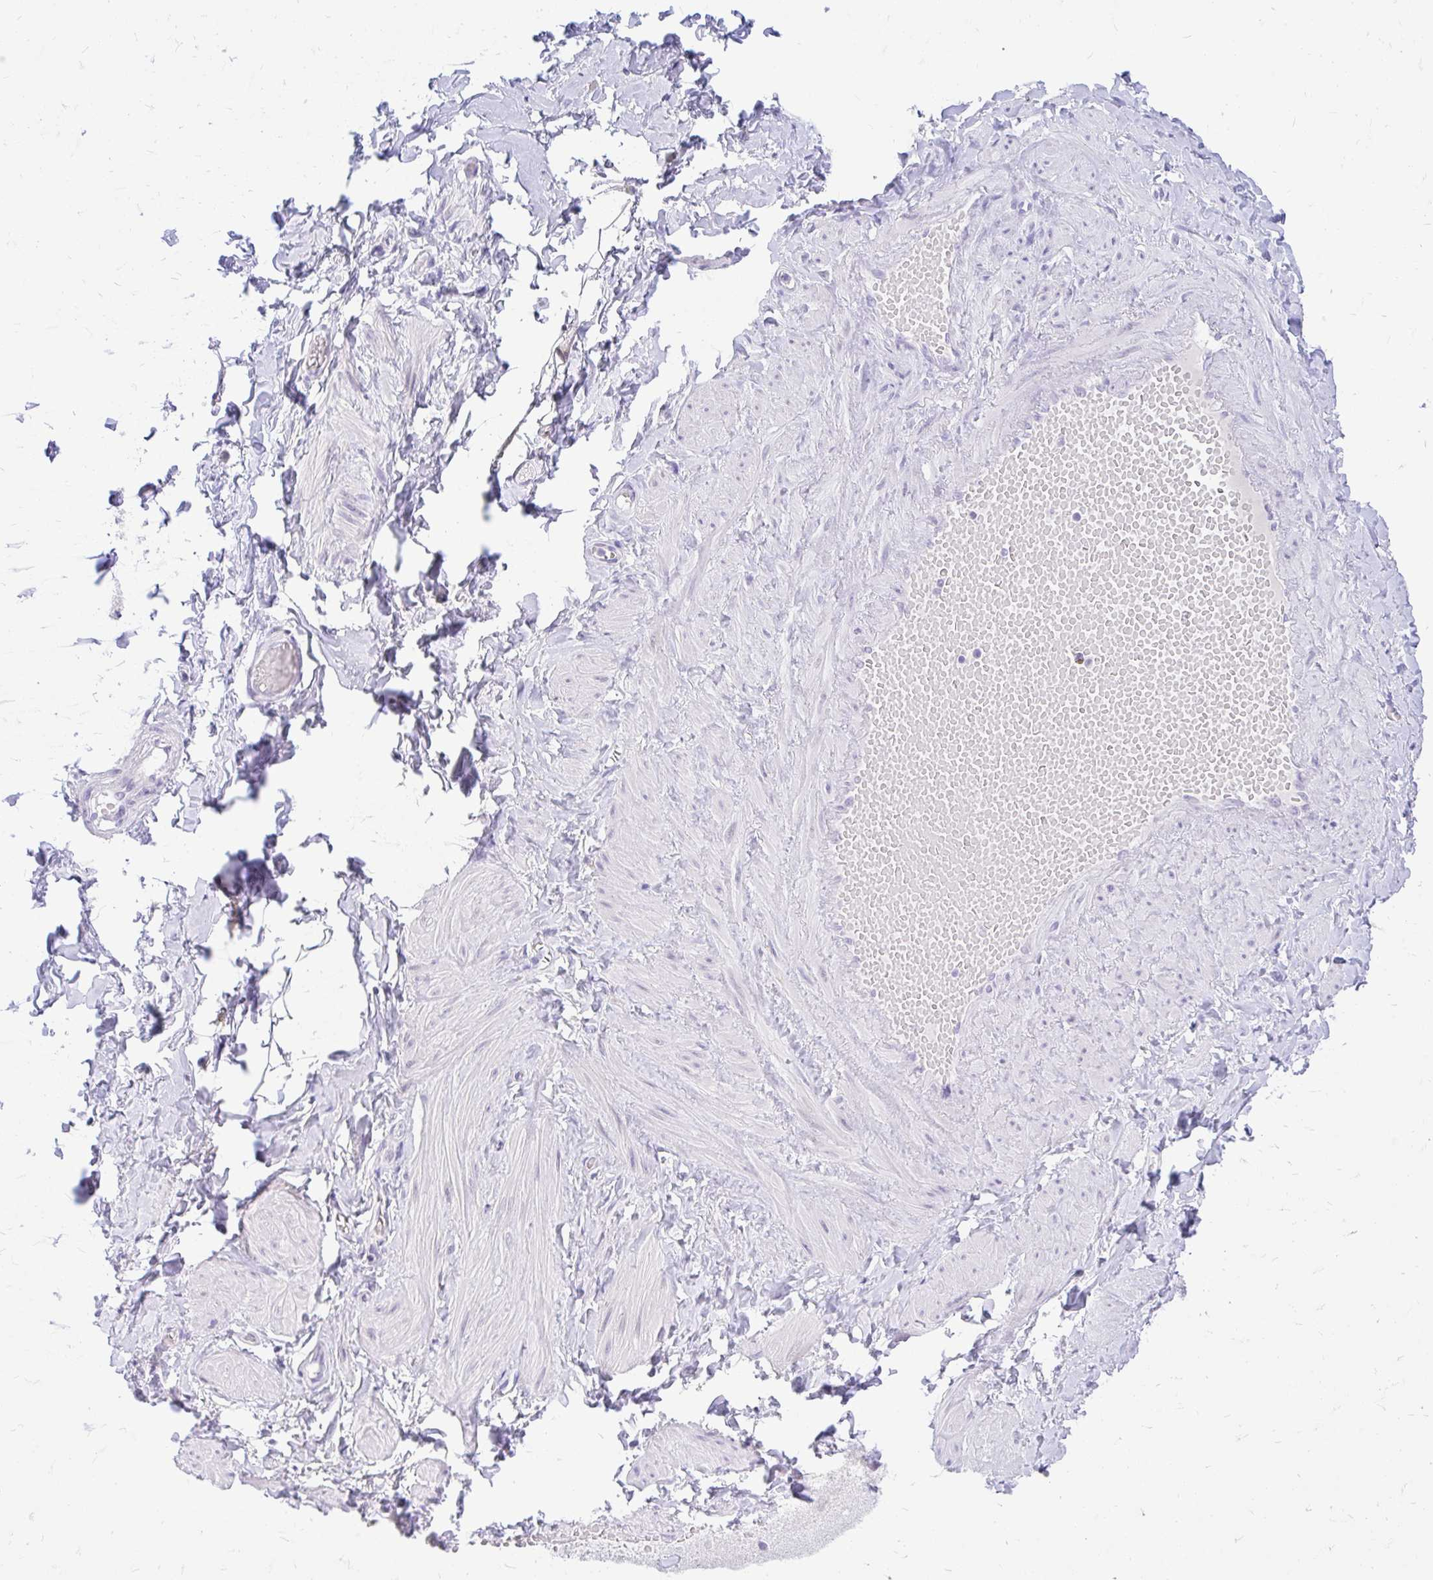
{"staining": {"intensity": "negative", "quantity": "none", "location": "none"}, "tissue": "adipose tissue", "cell_type": "Adipocytes", "image_type": "normal", "snomed": [{"axis": "morphology", "description": "Normal tissue, NOS"}, {"axis": "topography", "description": "Soft tissue"}, {"axis": "topography", "description": "Adipose tissue"}, {"axis": "topography", "description": "Vascular tissue"}, {"axis": "topography", "description": "Peripheral nerve tissue"}], "caption": "IHC micrograph of normal human adipose tissue stained for a protein (brown), which displays no staining in adipocytes. Brightfield microscopy of immunohistochemistry stained with DAB (brown) and hematoxylin (blue), captured at high magnification.", "gene": "GLB1L2", "patient": {"sex": "male", "age": 29}}